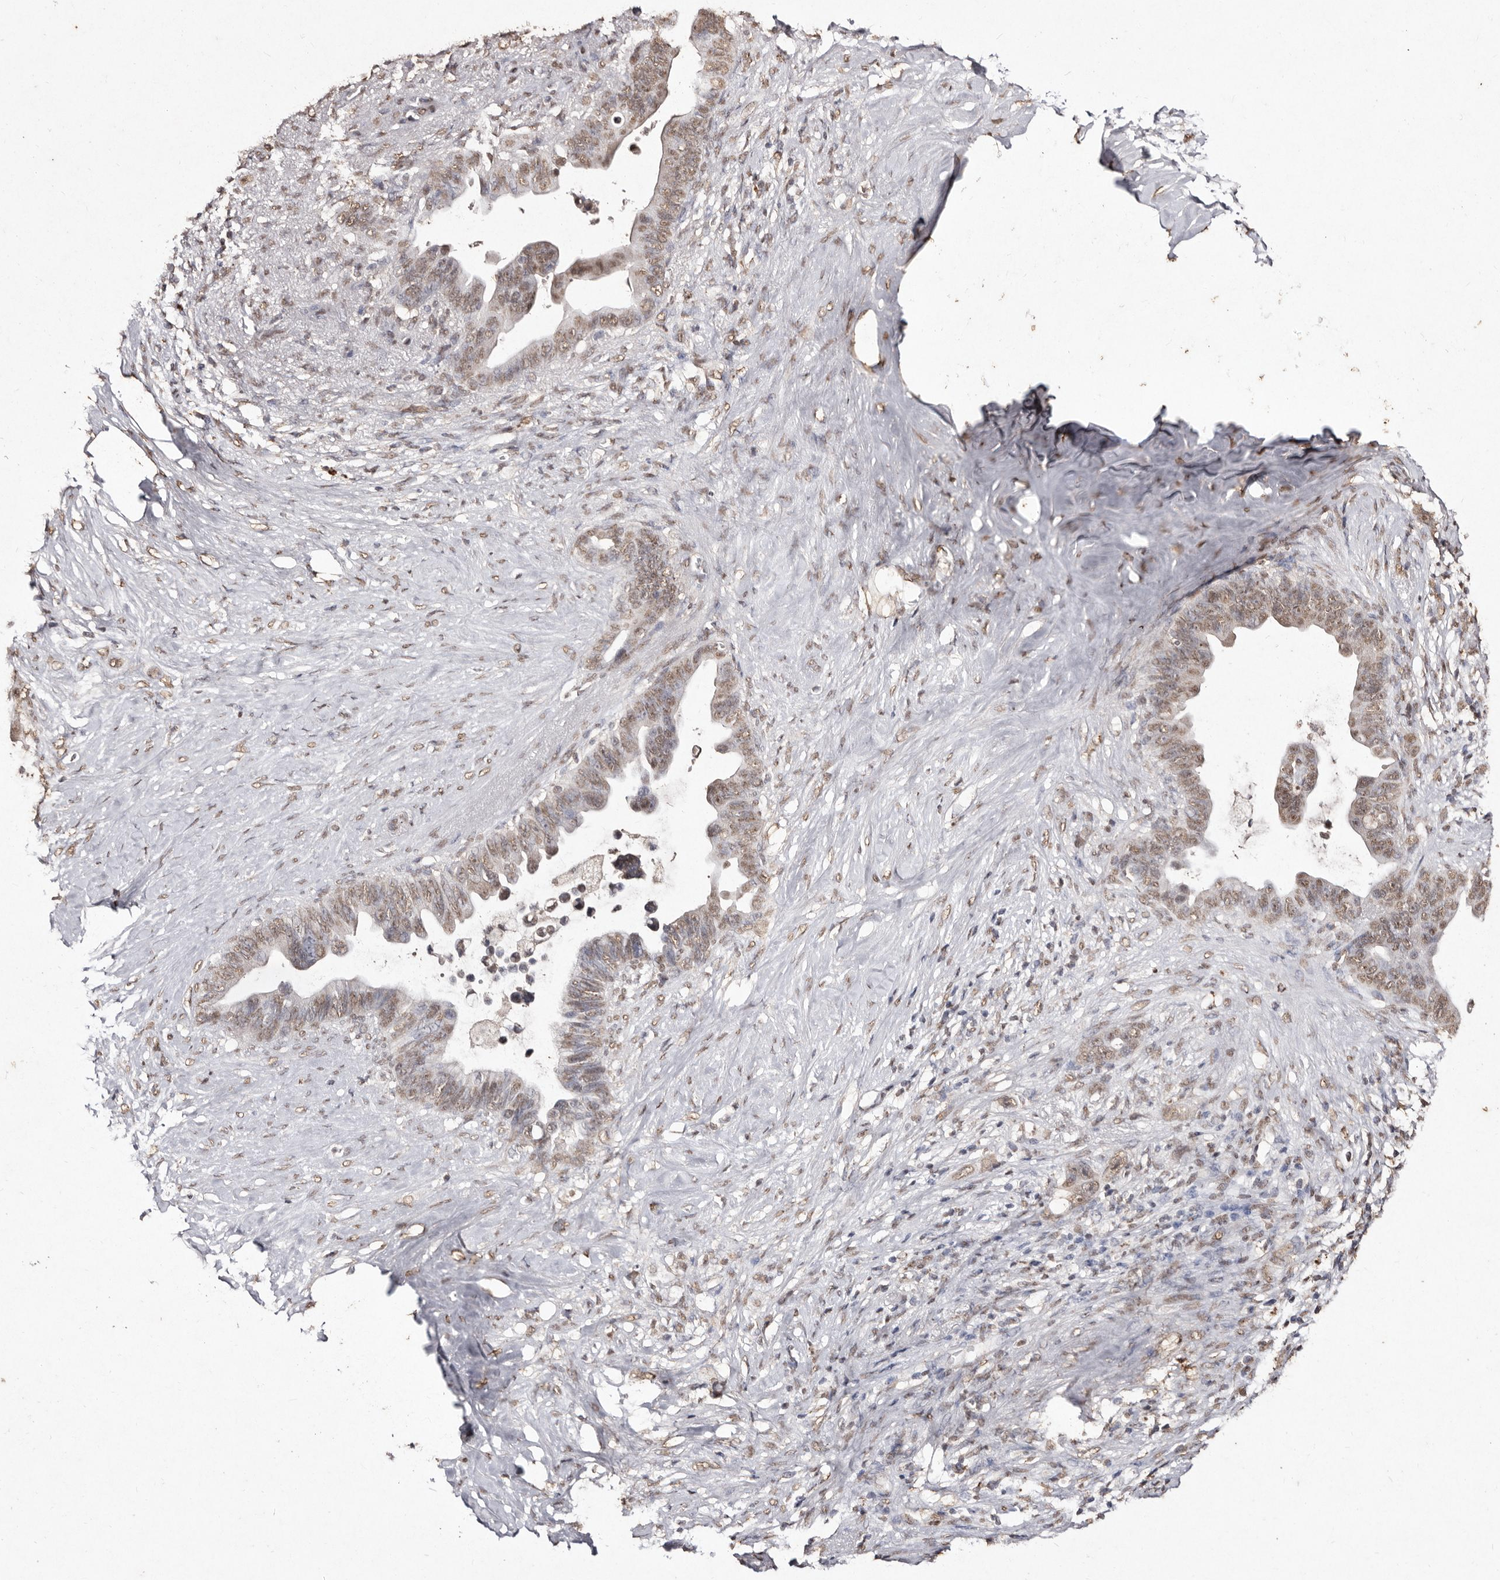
{"staining": {"intensity": "moderate", "quantity": ">75%", "location": "nuclear"}, "tissue": "pancreatic cancer", "cell_type": "Tumor cells", "image_type": "cancer", "snomed": [{"axis": "morphology", "description": "Adenocarcinoma, NOS"}, {"axis": "topography", "description": "Pancreas"}], "caption": "This is a histology image of immunohistochemistry staining of pancreatic adenocarcinoma, which shows moderate expression in the nuclear of tumor cells.", "gene": "ERBB4", "patient": {"sex": "female", "age": 72}}